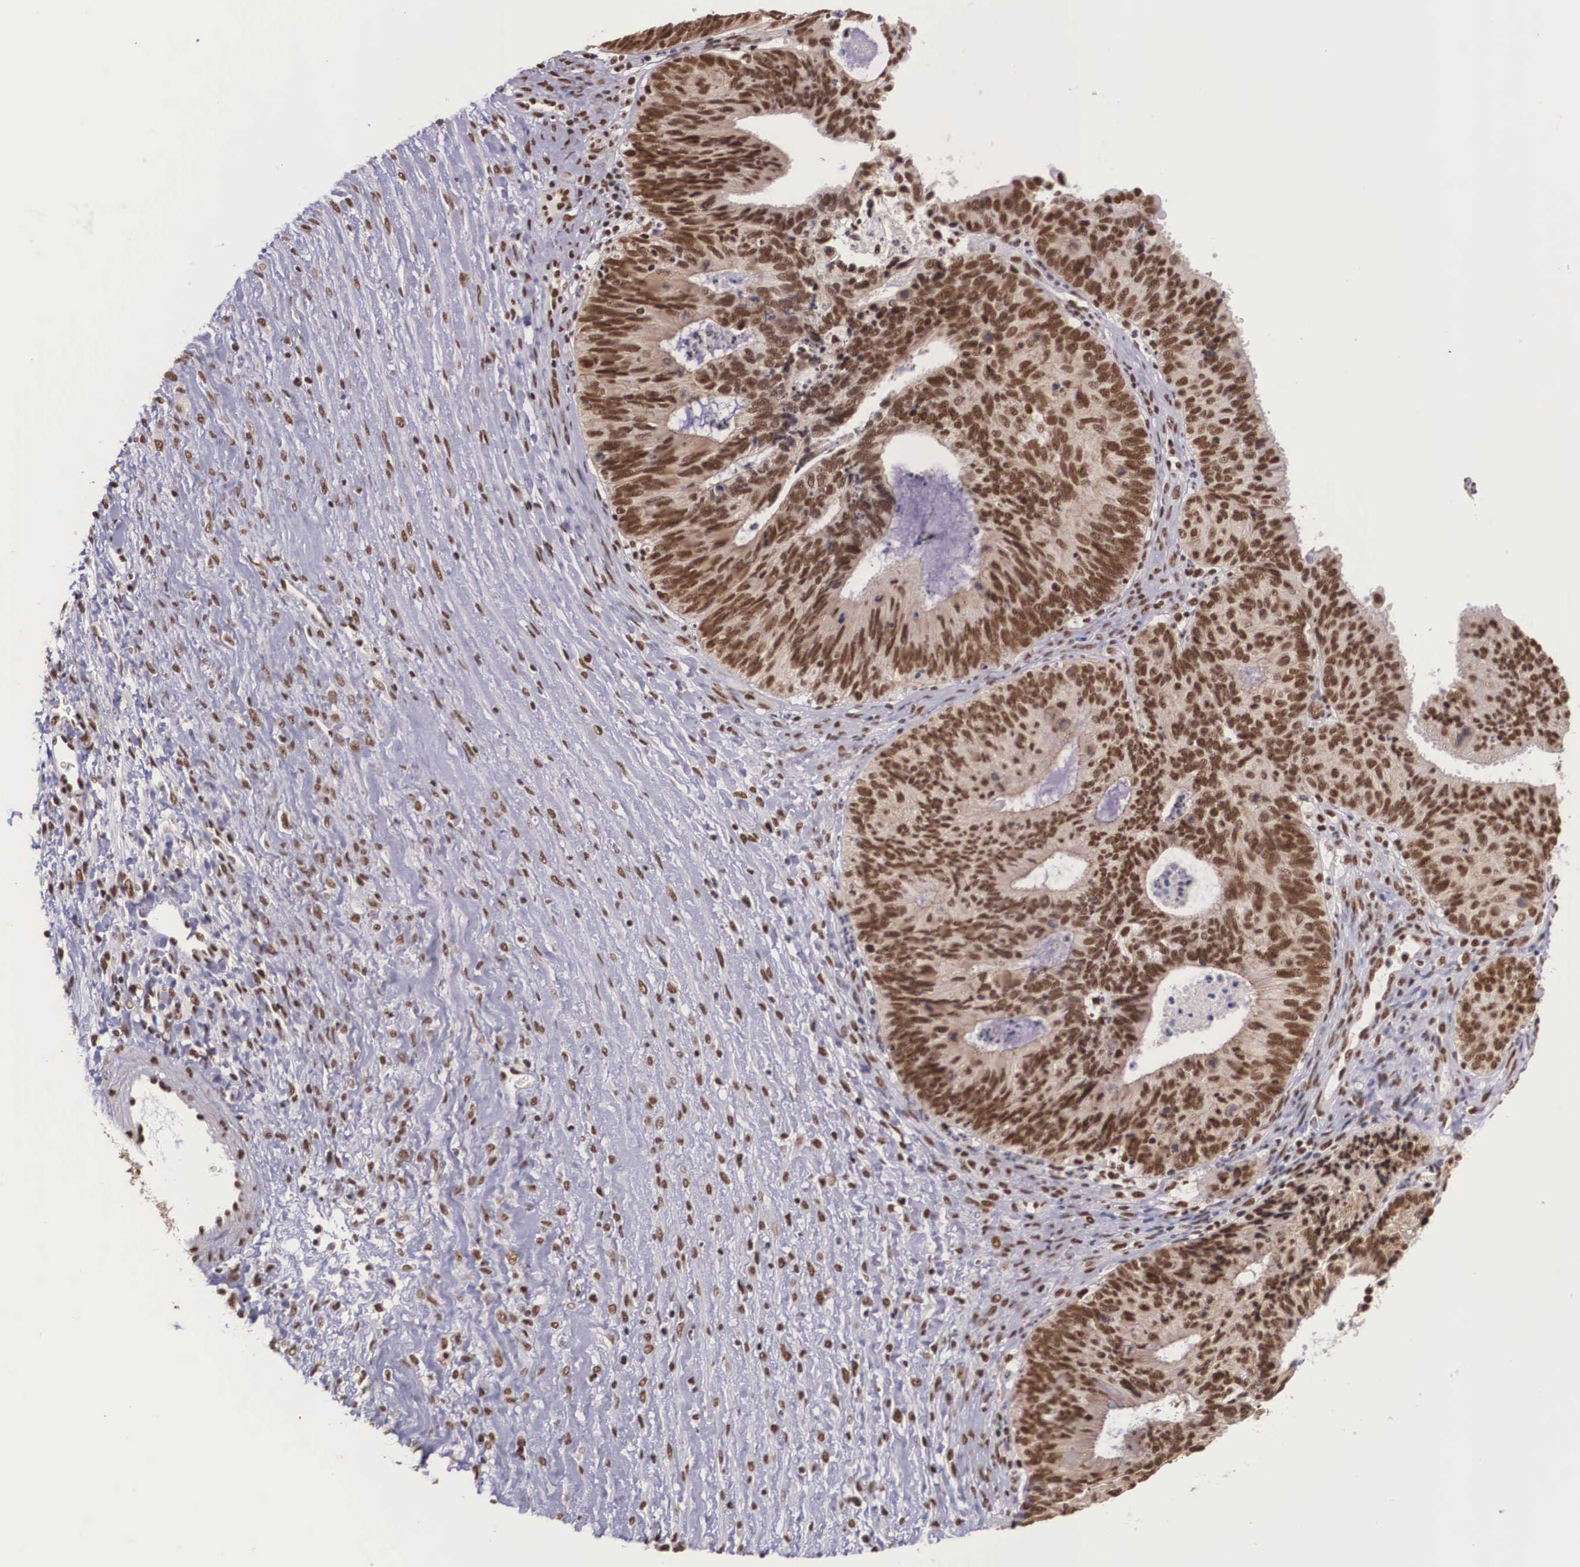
{"staining": {"intensity": "strong", "quantity": ">75%", "location": "cytoplasmic/membranous,nuclear"}, "tissue": "ovarian cancer", "cell_type": "Tumor cells", "image_type": "cancer", "snomed": [{"axis": "morphology", "description": "Carcinoma, endometroid"}, {"axis": "topography", "description": "Ovary"}], "caption": "This histopathology image exhibits immunohistochemistry staining of ovarian endometroid carcinoma, with high strong cytoplasmic/membranous and nuclear expression in approximately >75% of tumor cells.", "gene": "POLR2F", "patient": {"sex": "female", "age": 52}}